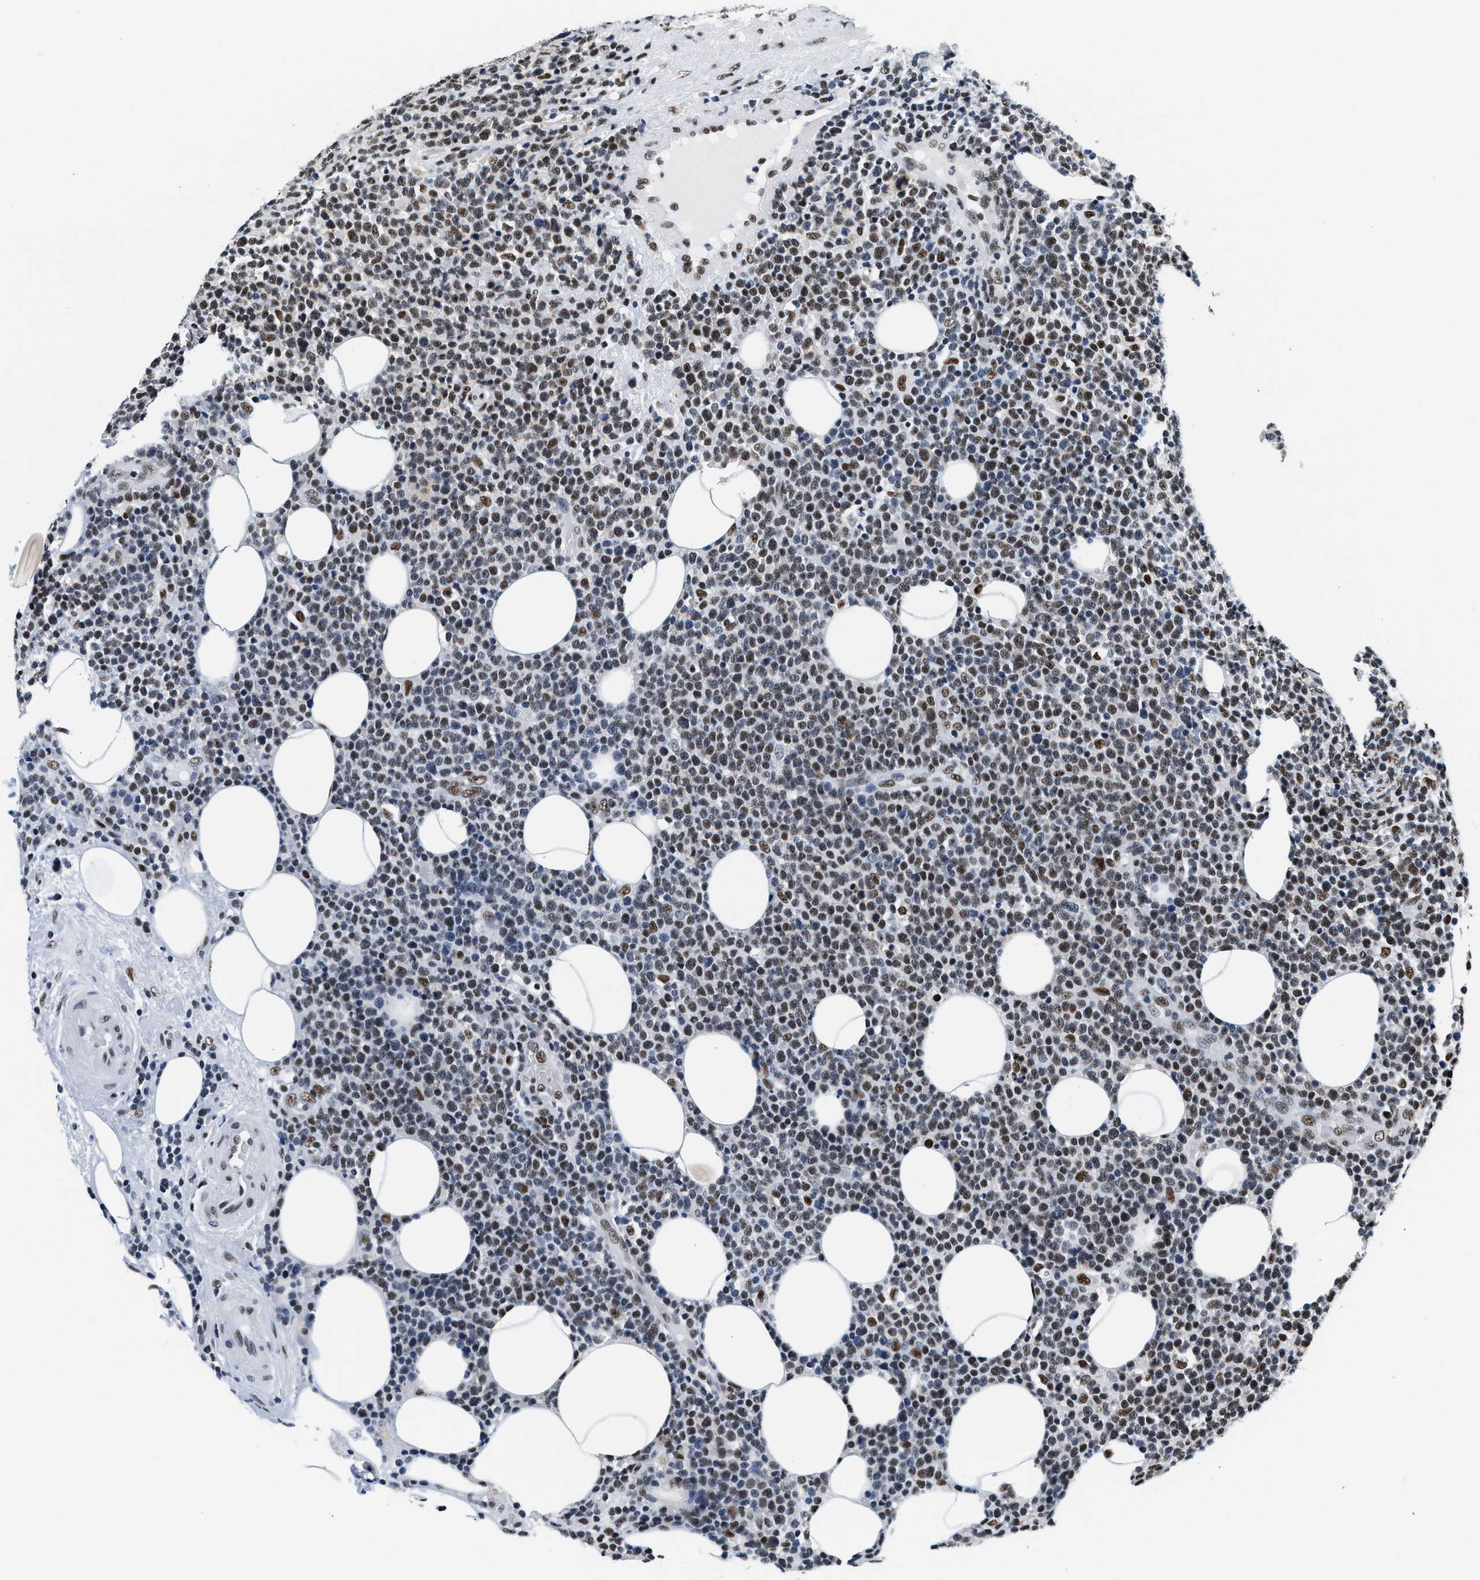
{"staining": {"intensity": "moderate", "quantity": "25%-75%", "location": "nuclear"}, "tissue": "lymphoma", "cell_type": "Tumor cells", "image_type": "cancer", "snomed": [{"axis": "morphology", "description": "Malignant lymphoma, non-Hodgkin's type, High grade"}, {"axis": "topography", "description": "Lymph node"}], "caption": "Immunohistochemical staining of human high-grade malignant lymphoma, non-Hodgkin's type reveals moderate nuclear protein staining in about 25%-75% of tumor cells. (IHC, brightfield microscopy, high magnification).", "gene": "RAD50", "patient": {"sex": "male", "age": 61}}